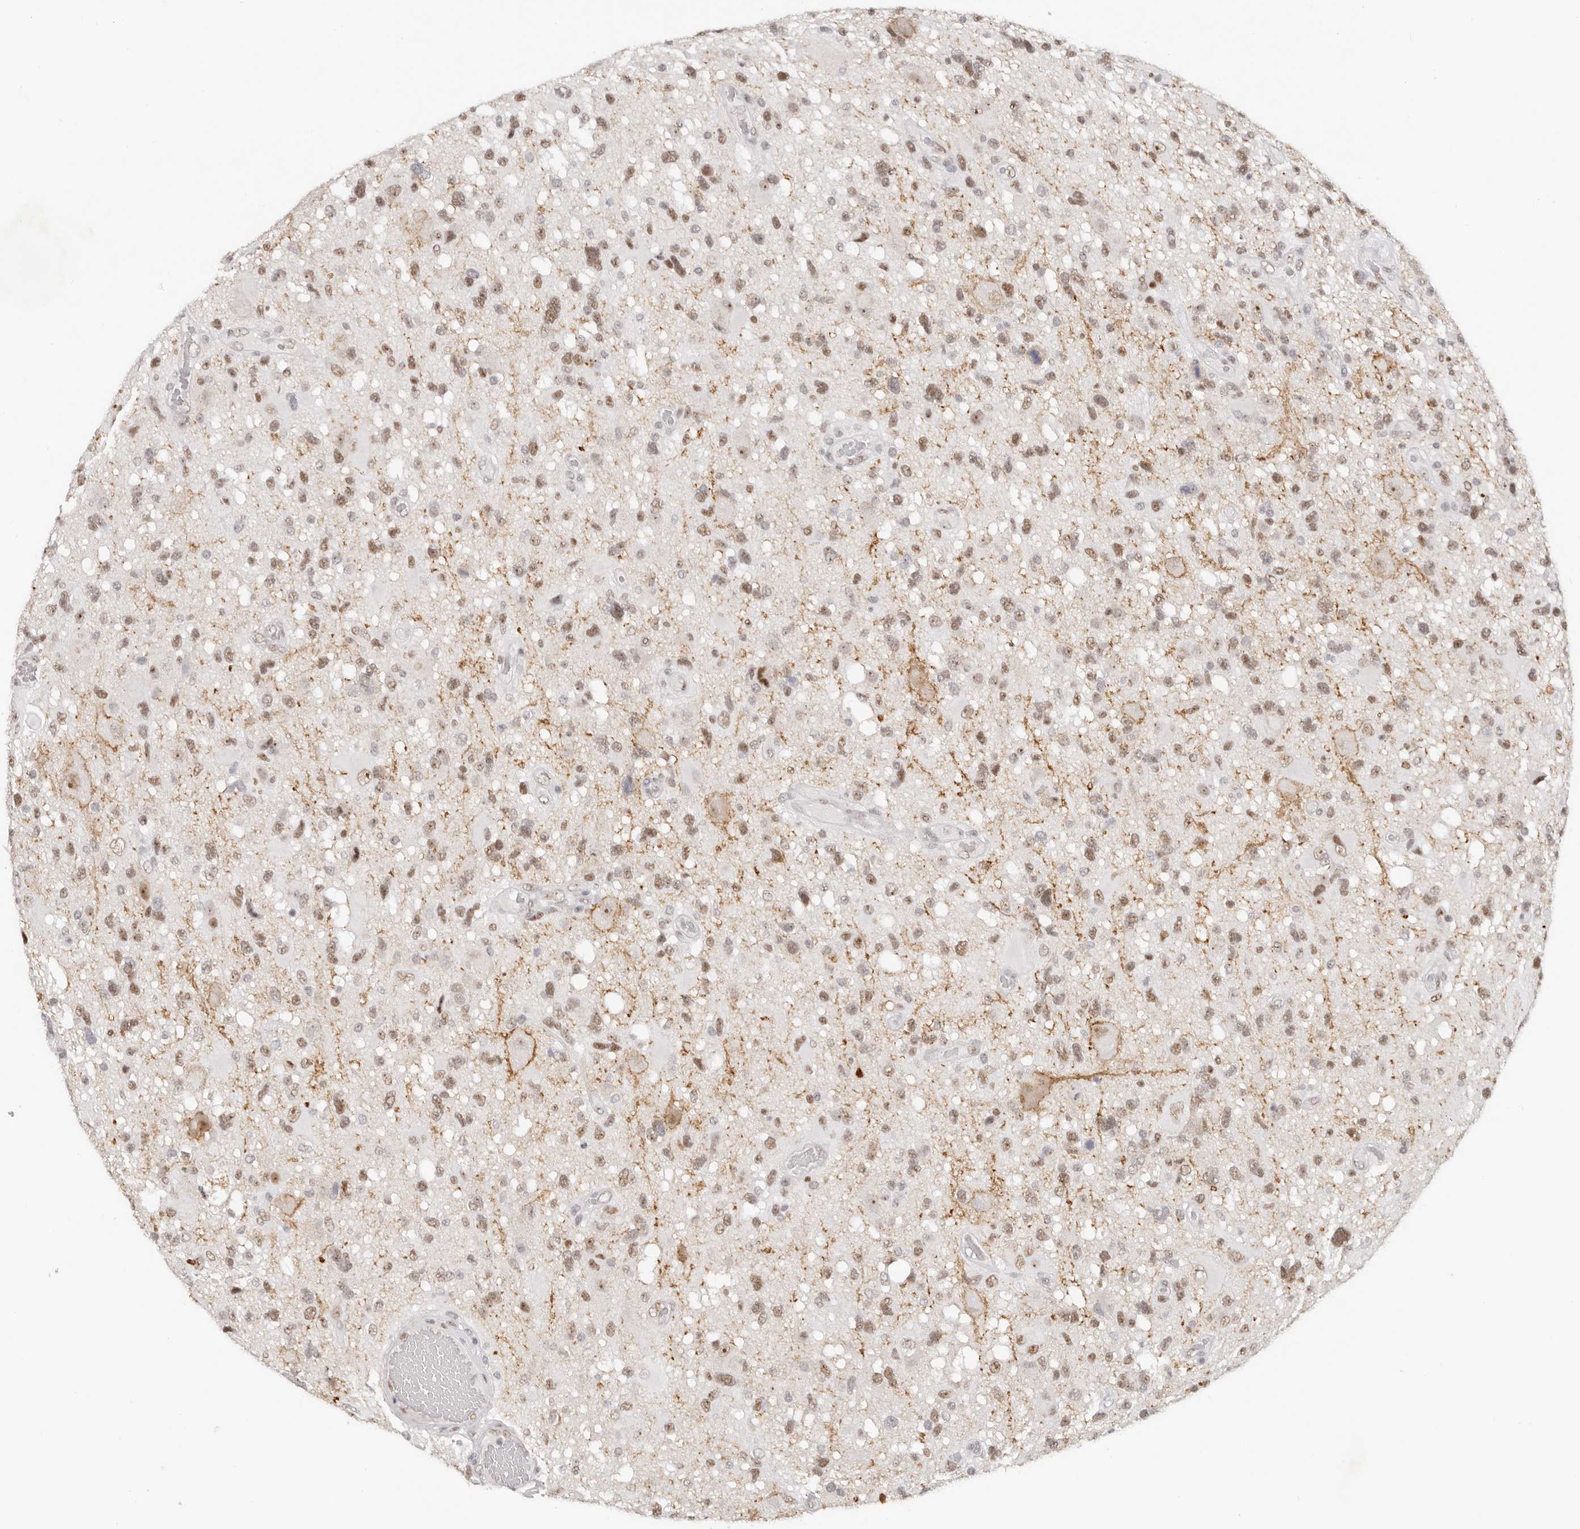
{"staining": {"intensity": "moderate", "quantity": ">75%", "location": "nuclear"}, "tissue": "glioma", "cell_type": "Tumor cells", "image_type": "cancer", "snomed": [{"axis": "morphology", "description": "Glioma, malignant, High grade"}, {"axis": "topography", "description": "Brain"}], "caption": "Glioma tissue displays moderate nuclear expression in about >75% of tumor cells (DAB IHC with brightfield microscopy, high magnification).", "gene": "LARP7", "patient": {"sex": "male", "age": 33}}